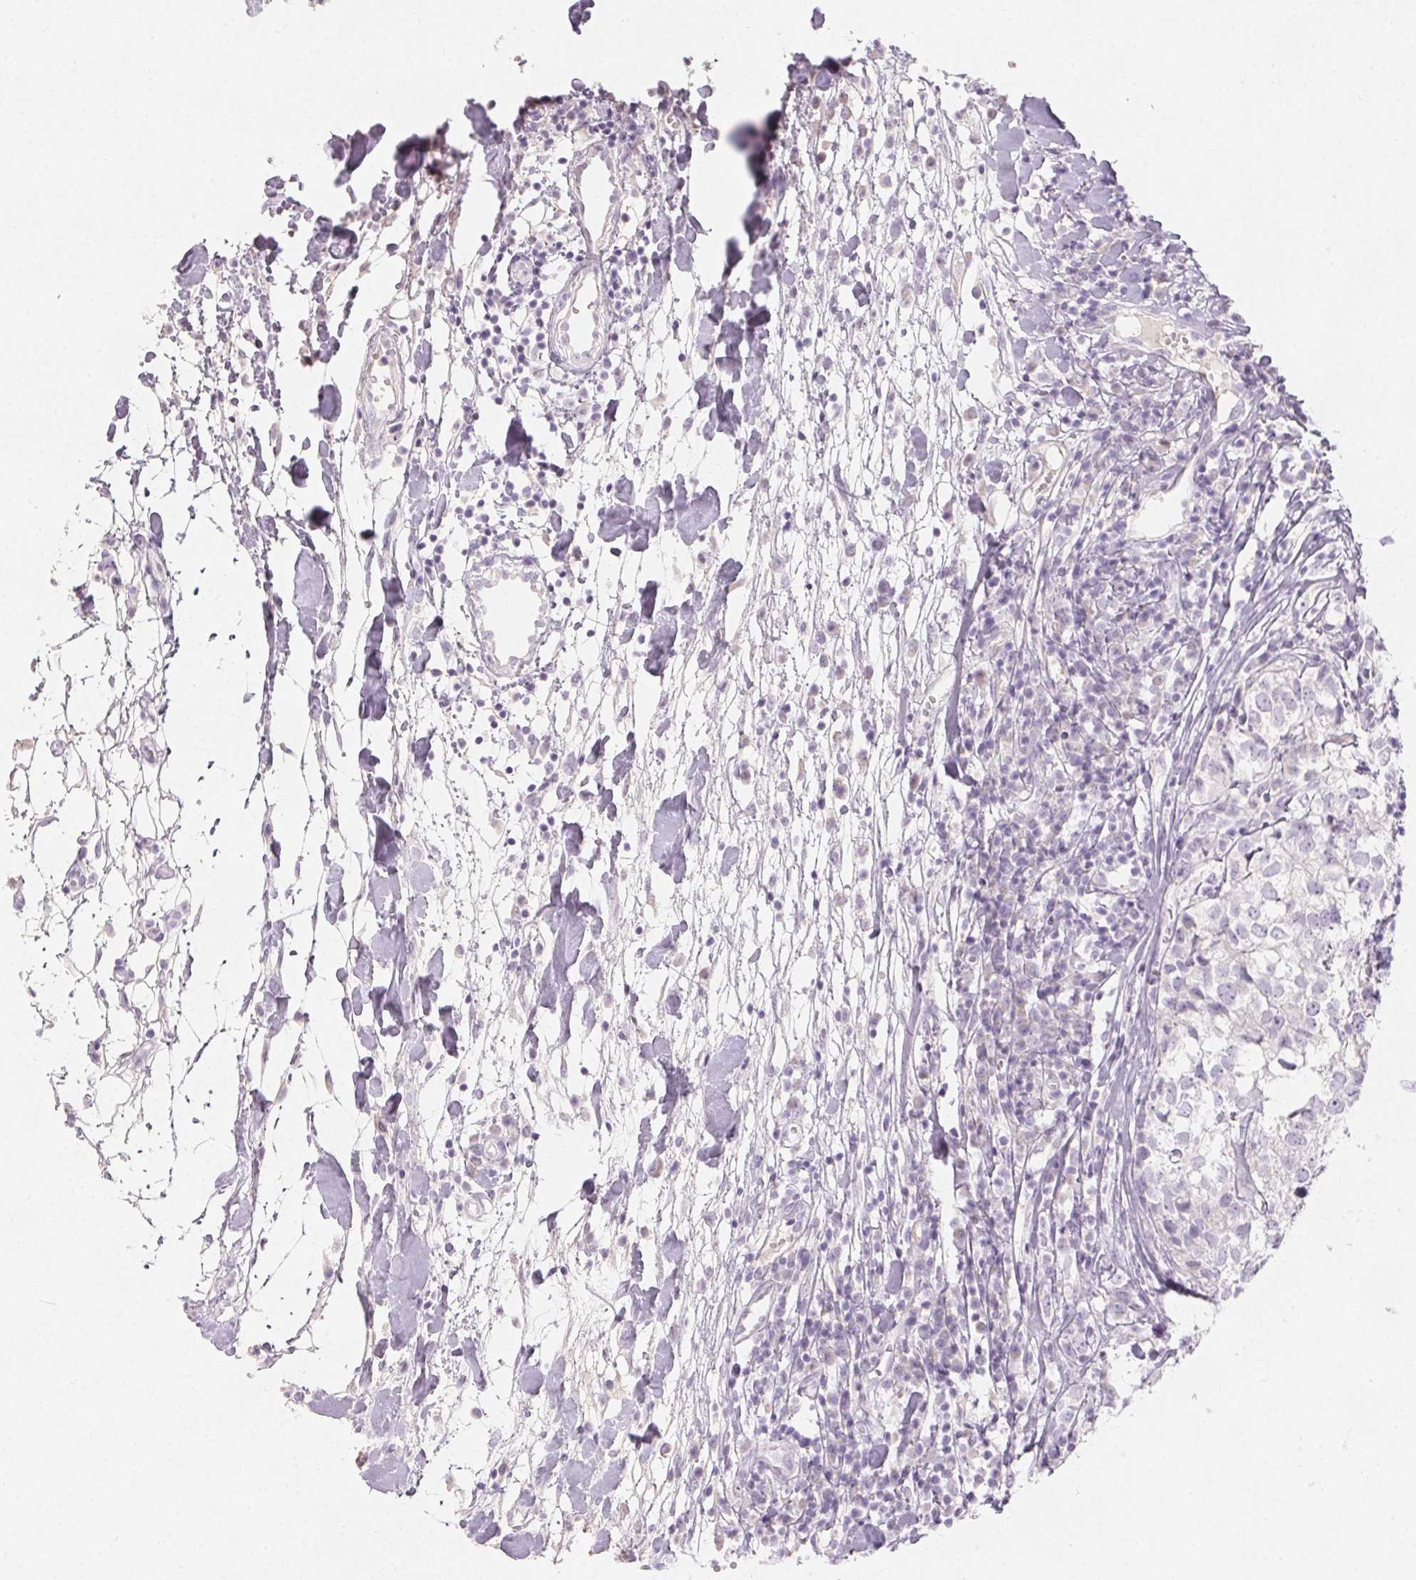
{"staining": {"intensity": "negative", "quantity": "none", "location": "none"}, "tissue": "breast cancer", "cell_type": "Tumor cells", "image_type": "cancer", "snomed": [{"axis": "morphology", "description": "Duct carcinoma"}, {"axis": "topography", "description": "Breast"}], "caption": "This micrograph is of breast invasive ductal carcinoma stained with immunohistochemistry to label a protein in brown with the nuclei are counter-stained blue. There is no staining in tumor cells.", "gene": "MIOX", "patient": {"sex": "female", "age": 30}}